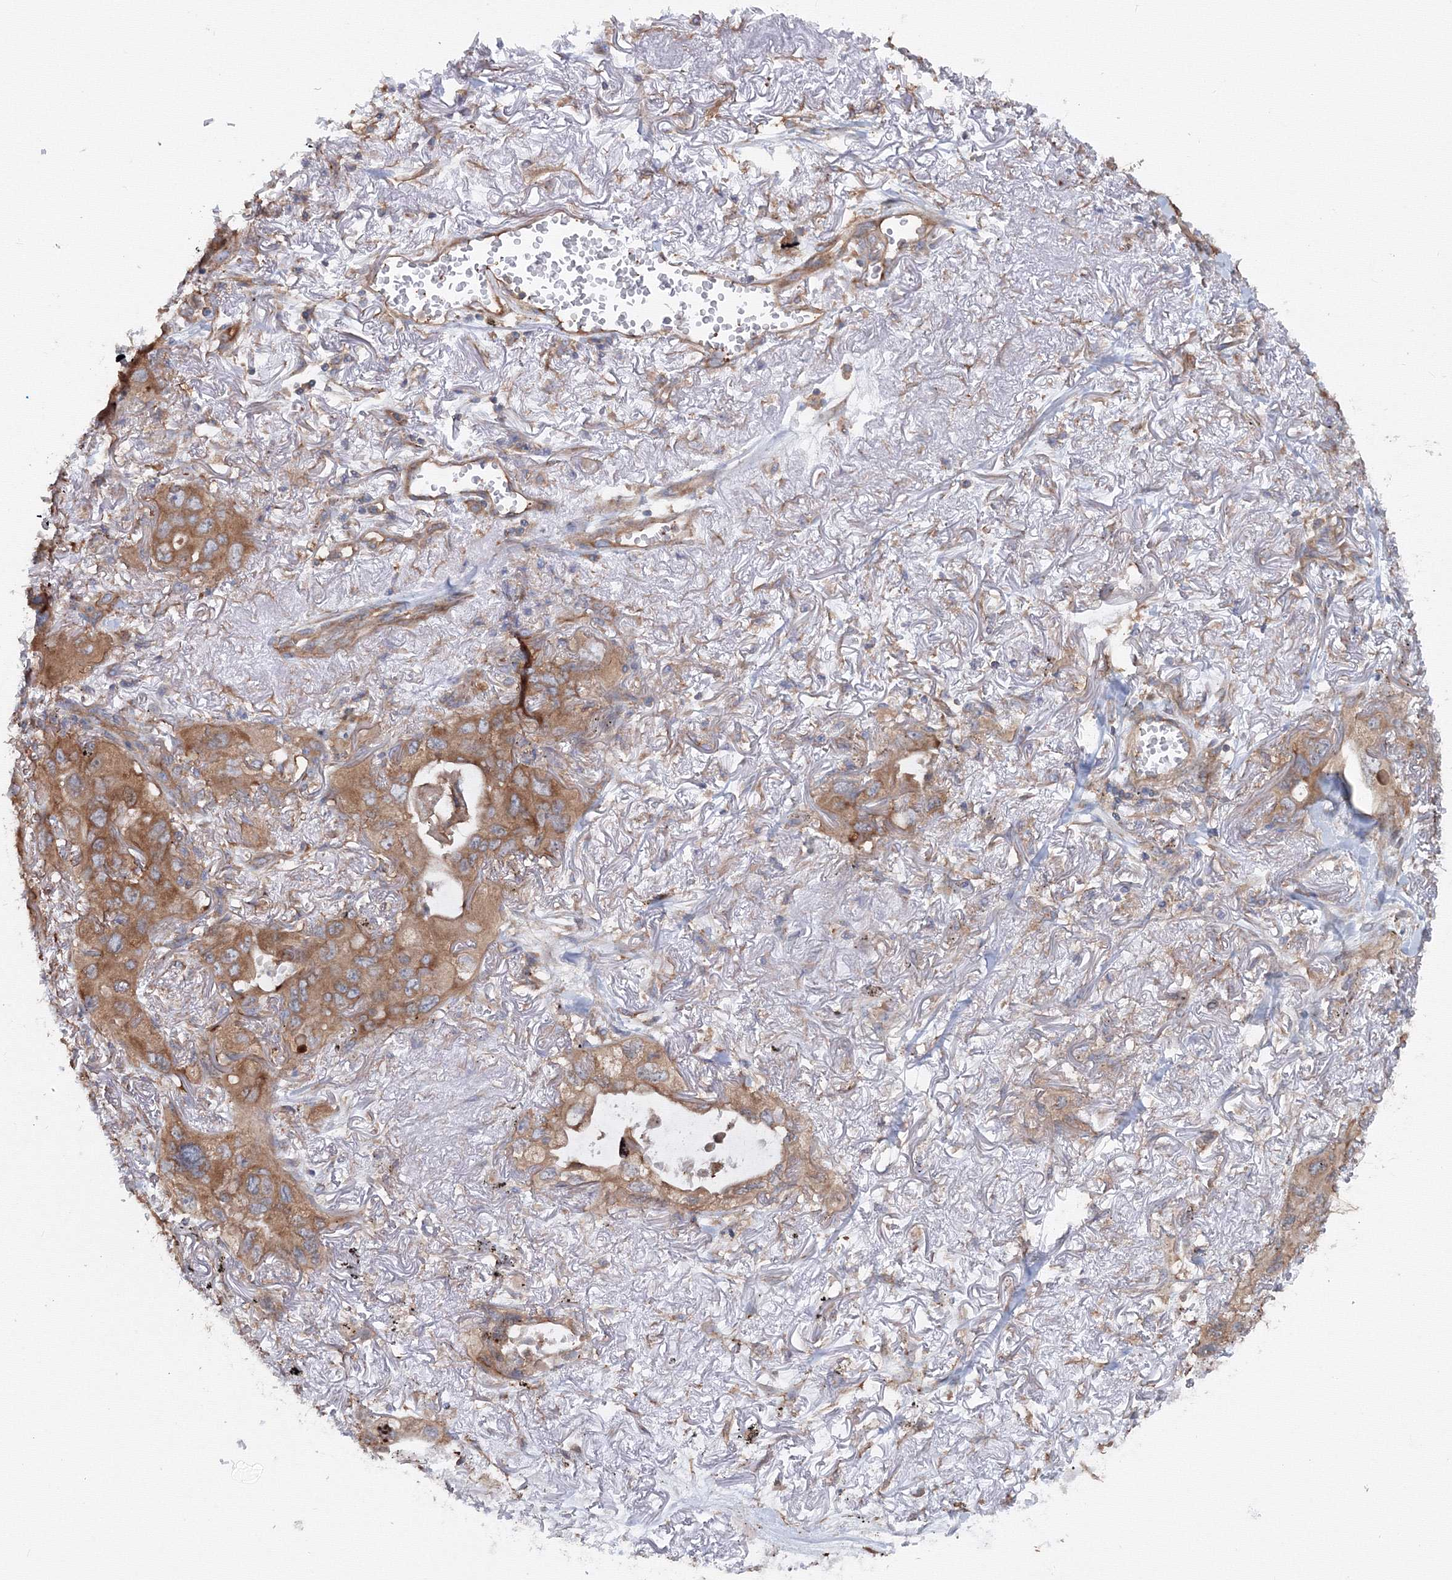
{"staining": {"intensity": "moderate", "quantity": ">75%", "location": "cytoplasmic/membranous"}, "tissue": "lung cancer", "cell_type": "Tumor cells", "image_type": "cancer", "snomed": [{"axis": "morphology", "description": "Squamous cell carcinoma, NOS"}, {"axis": "topography", "description": "Lung"}], "caption": "Immunohistochemical staining of human lung squamous cell carcinoma reveals moderate cytoplasmic/membranous protein staining in about >75% of tumor cells.", "gene": "EXOC1", "patient": {"sex": "female", "age": 73}}